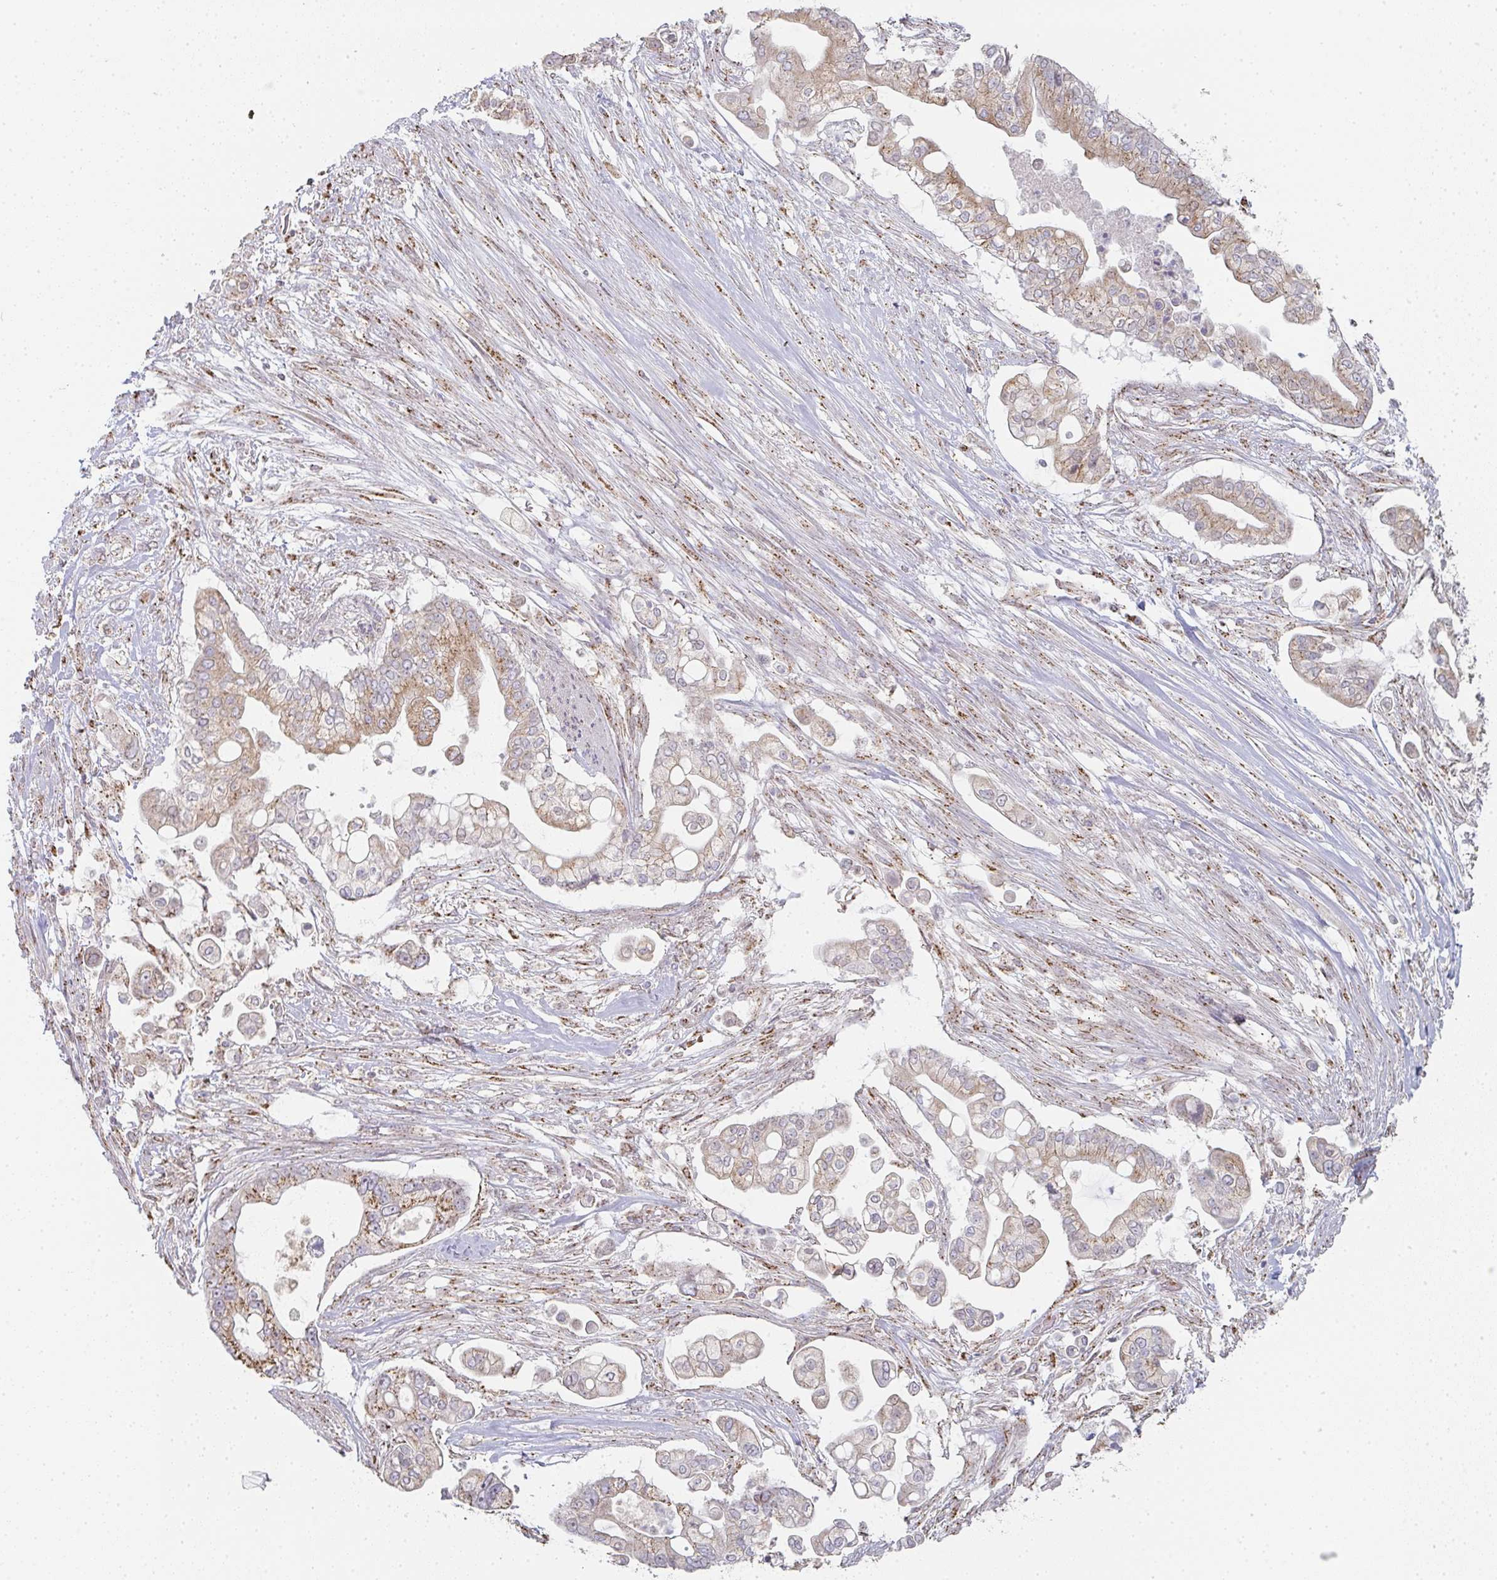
{"staining": {"intensity": "moderate", "quantity": ">75%", "location": "cytoplasmic/membranous"}, "tissue": "pancreatic cancer", "cell_type": "Tumor cells", "image_type": "cancer", "snomed": [{"axis": "morphology", "description": "Adenocarcinoma, NOS"}, {"axis": "topography", "description": "Pancreas"}], "caption": "A photomicrograph of pancreatic cancer stained for a protein shows moderate cytoplasmic/membranous brown staining in tumor cells.", "gene": "ZNF526", "patient": {"sex": "female", "age": 69}}